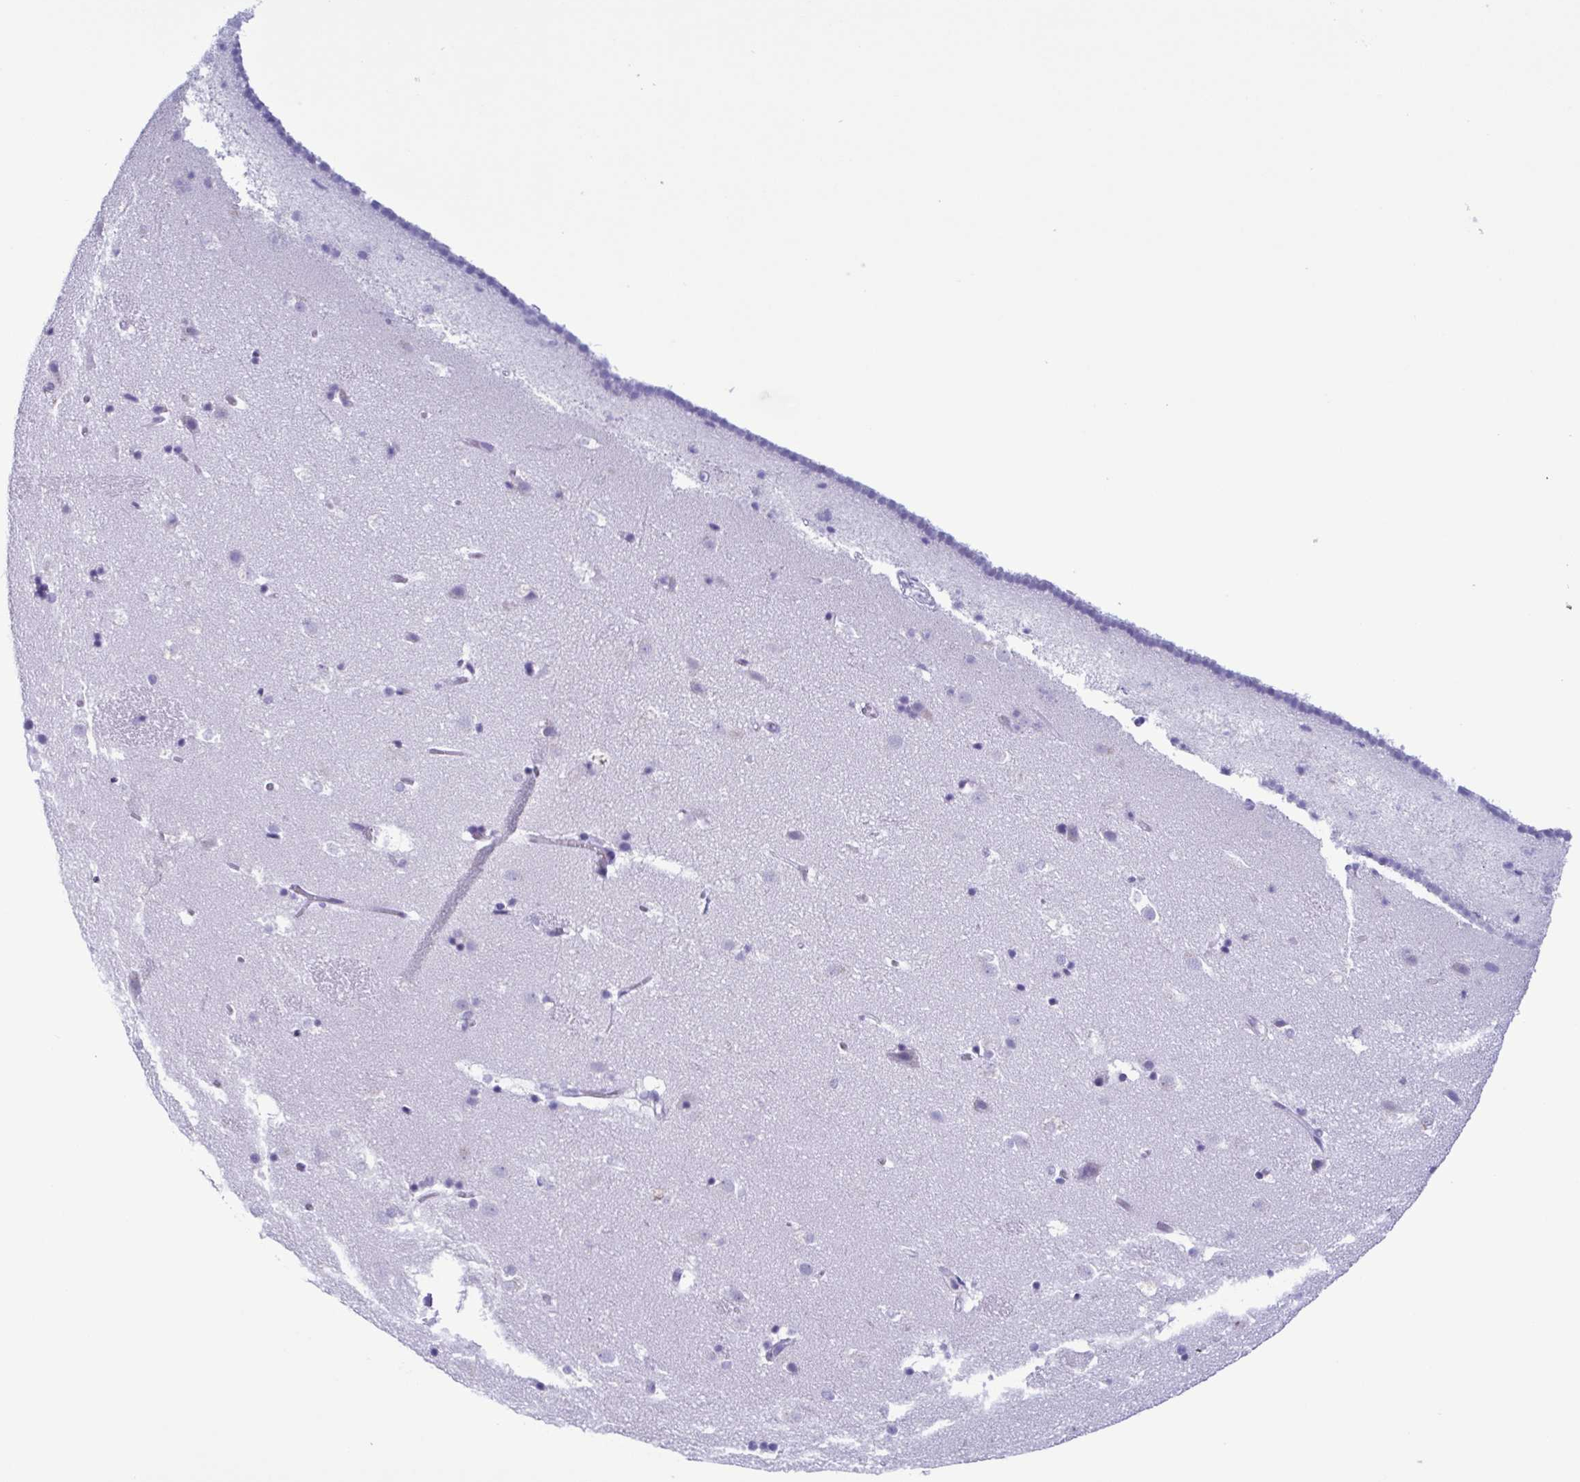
{"staining": {"intensity": "negative", "quantity": "none", "location": "none"}, "tissue": "caudate", "cell_type": "Glial cells", "image_type": "normal", "snomed": [{"axis": "morphology", "description": "Normal tissue, NOS"}, {"axis": "topography", "description": "Lateral ventricle wall"}], "caption": "This is a histopathology image of IHC staining of unremarkable caudate, which shows no expression in glial cells.", "gene": "LTF", "patient": {"sex": "male", "age": 37}}